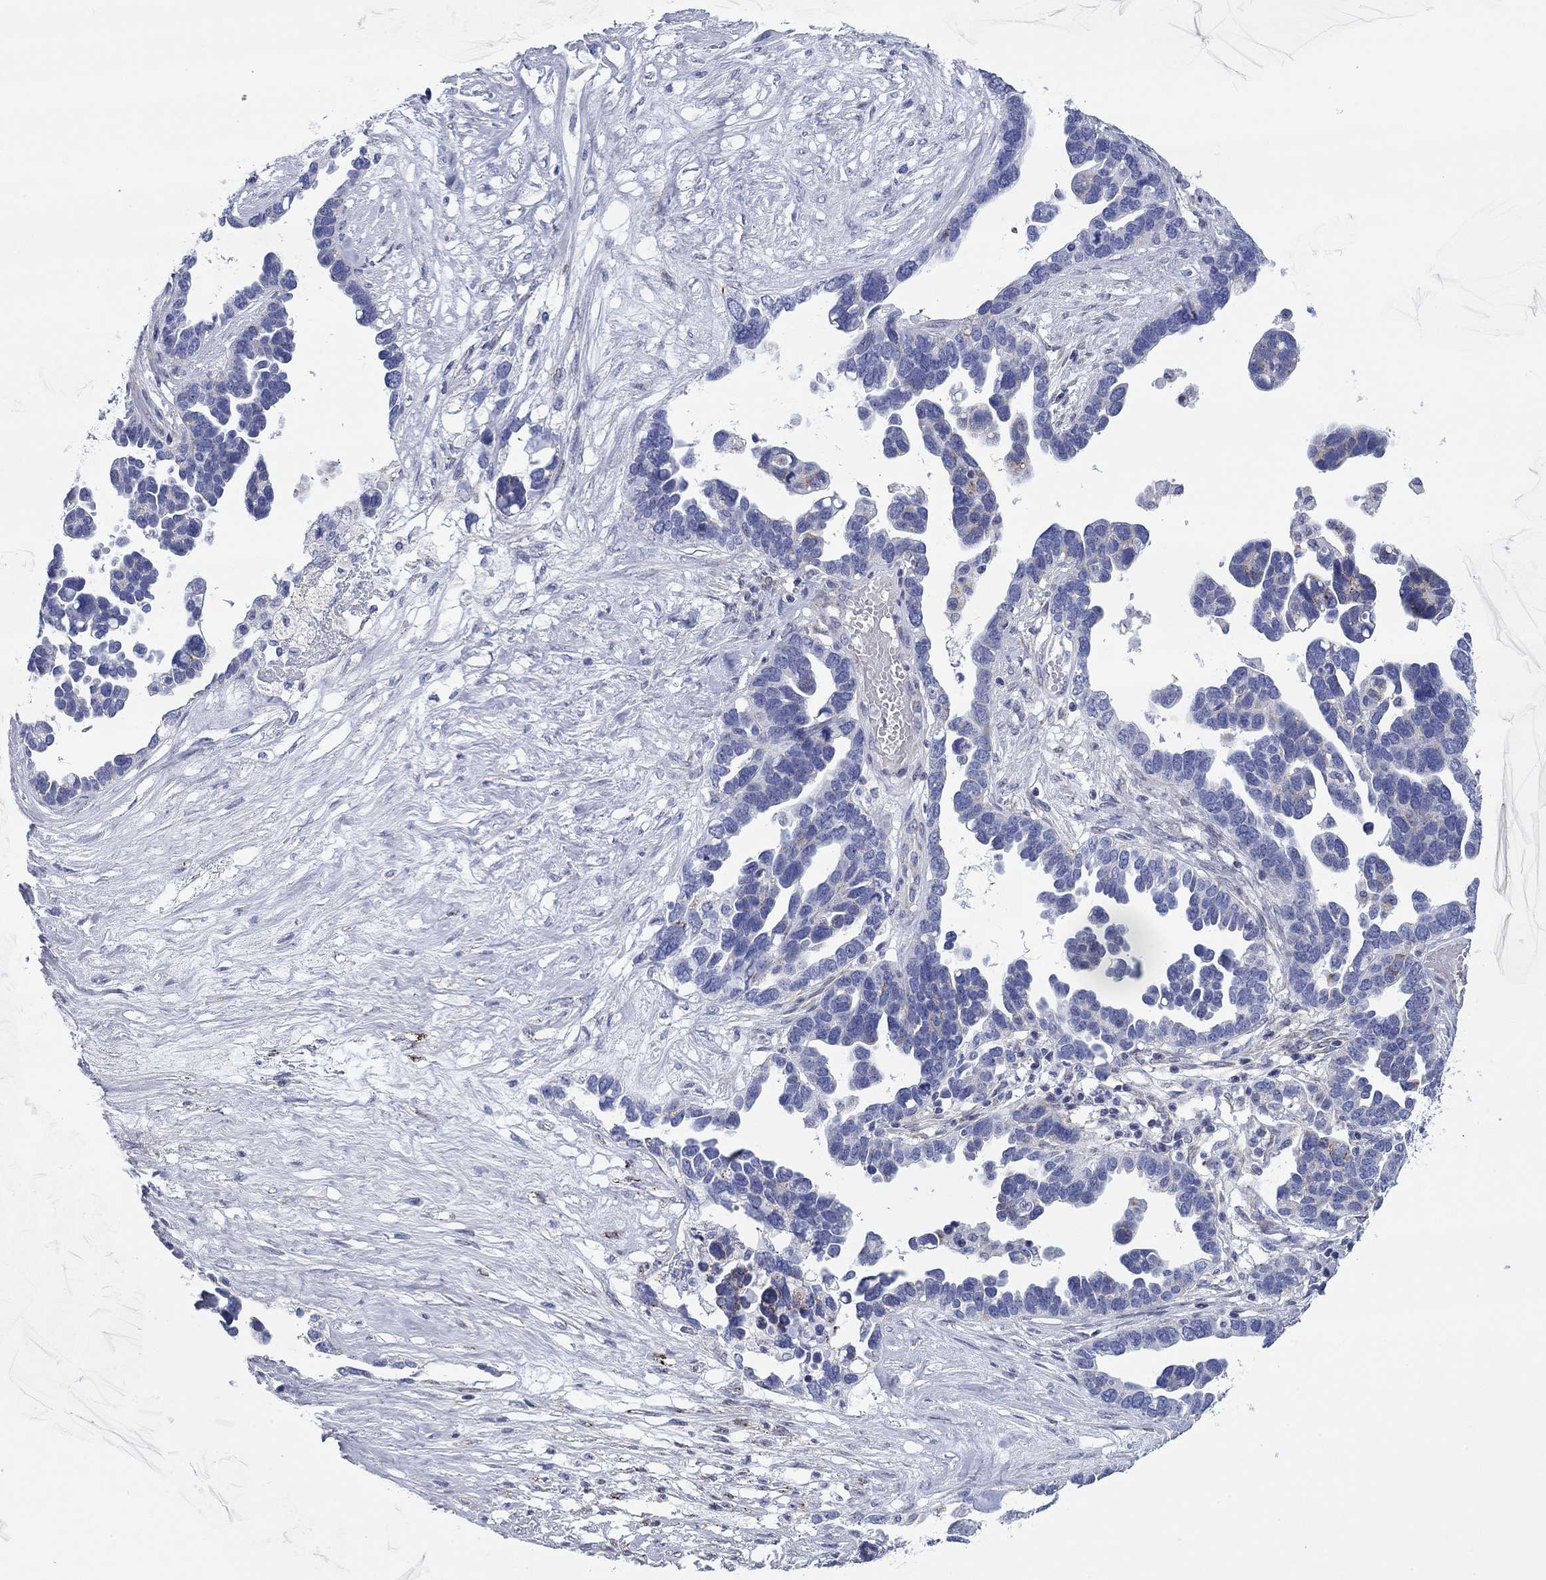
{"staining": {"intensity": "negative", "quantity": "none", "location": "none"}, "tissue": "ovarian cancer", "cell_type": "Tumor cells", "image_type": "cancer", "snomed": [{"axis": "morphology", "description": "Cystadenocarcinoma, serous, NOS"}, {"axis": "topography", "description": "Ovary"}], "caption": "Image shows no significant protein staining in tumor cells of ovarian cancer.", "gene": "CHI3L2", "patient": {"sex": "female", "age": 54}}